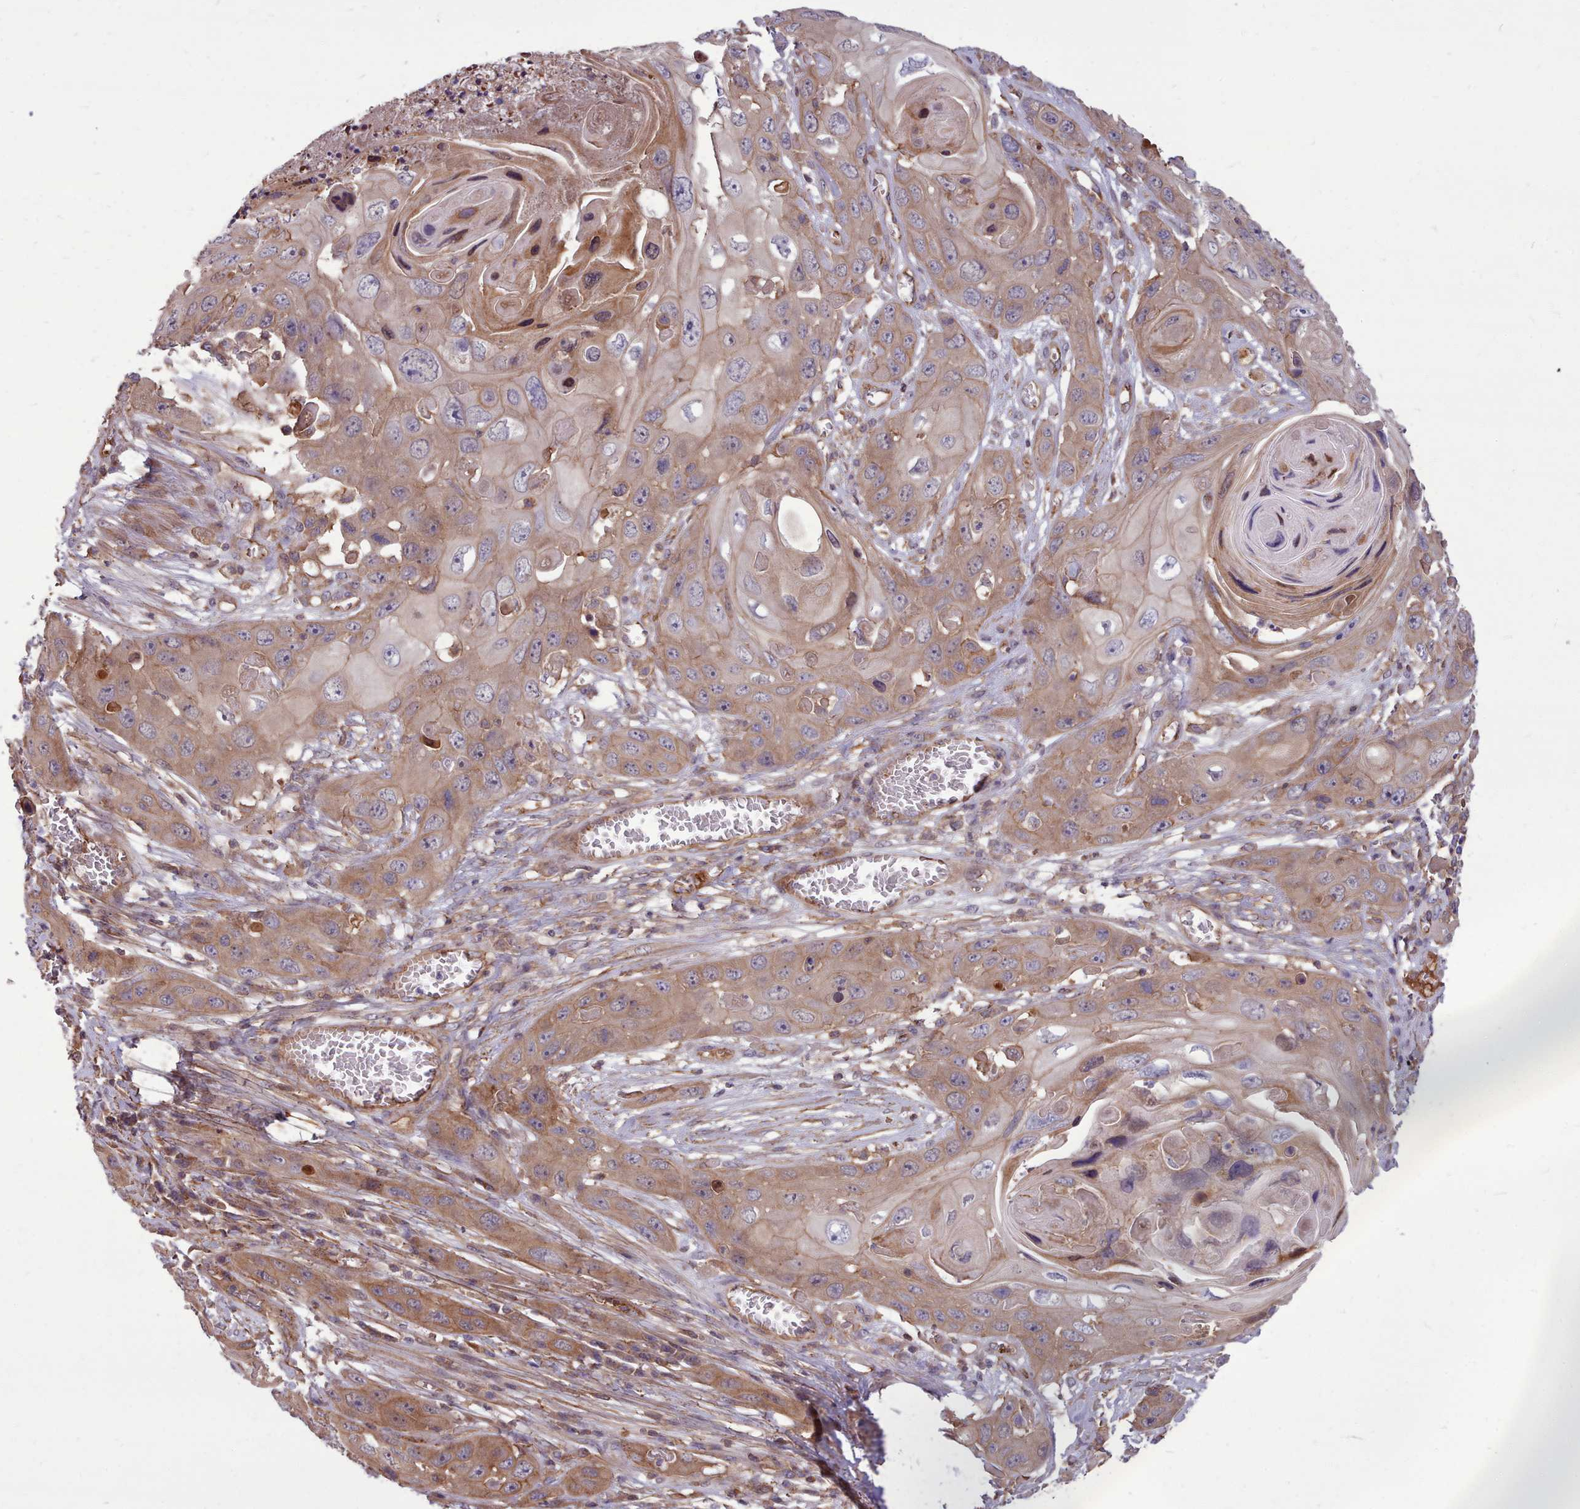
{"staining": {"intensity": "moderate", "quantity": ">75%", "location": "cytoplasmic/membranous"}, "tissue": "skin cancer", "cell_type": "Tumor cells", "image_type": "cancer", "snomed": [{"axis": "morphology", "description": "Squamous cell carcinoma, NOS"}, {"axis": "topography", "description": "Skin"}], "caption": "Protein positivity by IHC demonstrates moderate cytoplasmic/membranous staining in about >75% of tumor cells in skin cancer.", "gene": "STUB1", "patient": {"sex": "male", "age": 55}}